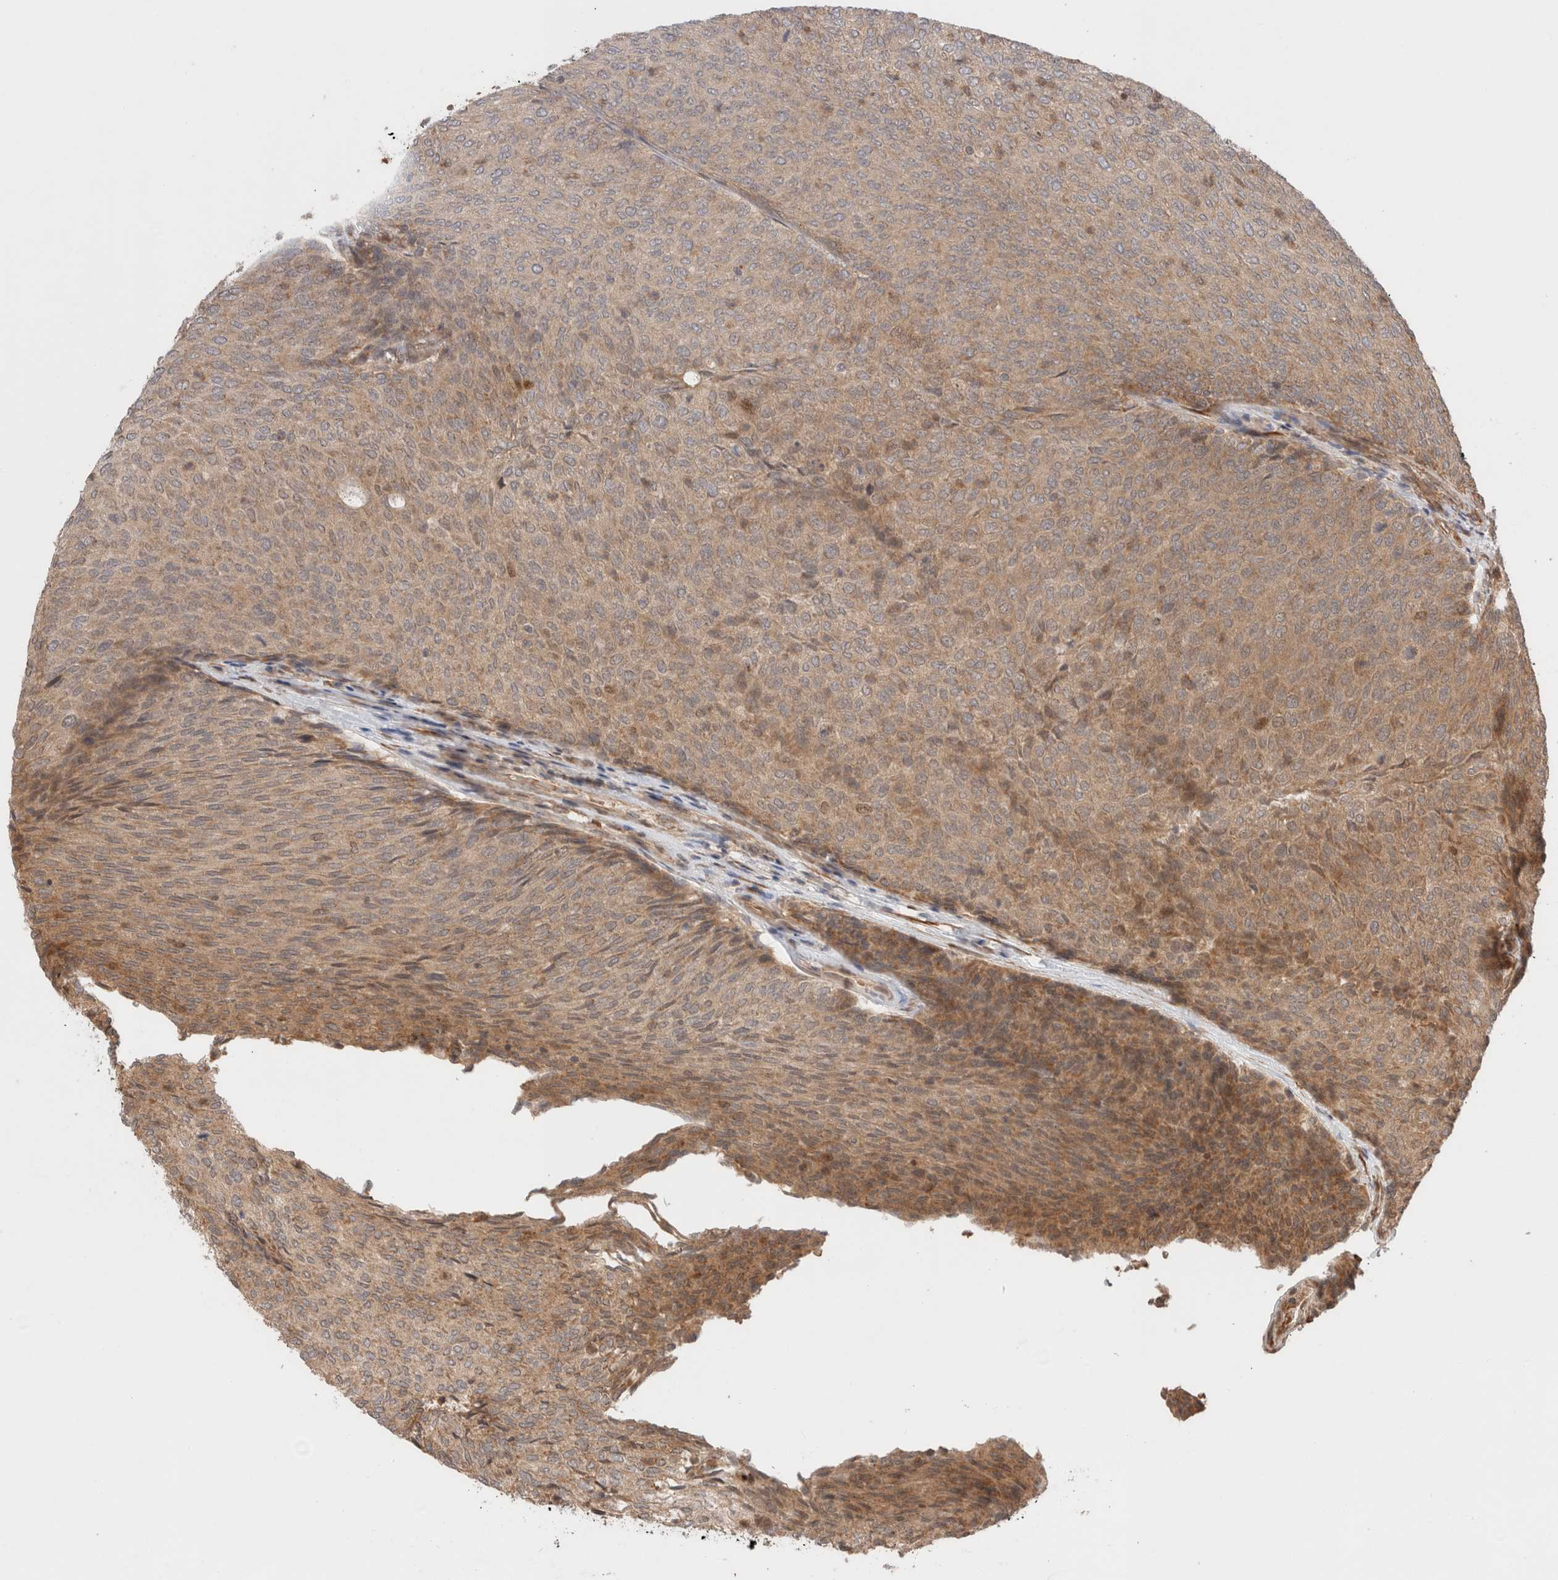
{"staining": {"intensity": "moderate", "quantity": ">75%", "location": "cytoplasmic/membranous"}, "tissue": "urothelial cancer", "cell_type": "Tumor cells", "image_type": "cancer", "snomed": [{"axis": "morphology", "description": "Urothelial carcinoma, Low grade"}, {"axis": "topography", "description": "Urinary bladder"}], "caption": "Protein expression analysis of urothelial carcinoma (low-grade) displays moderate cytoplasmic/membranous staining in about >75% of tumor cells. (brown staining indicates protein expression, while blue staining denotes nuclei).", "gene": "ZNF649", "patient": {"sex": "female", "age": 79}}